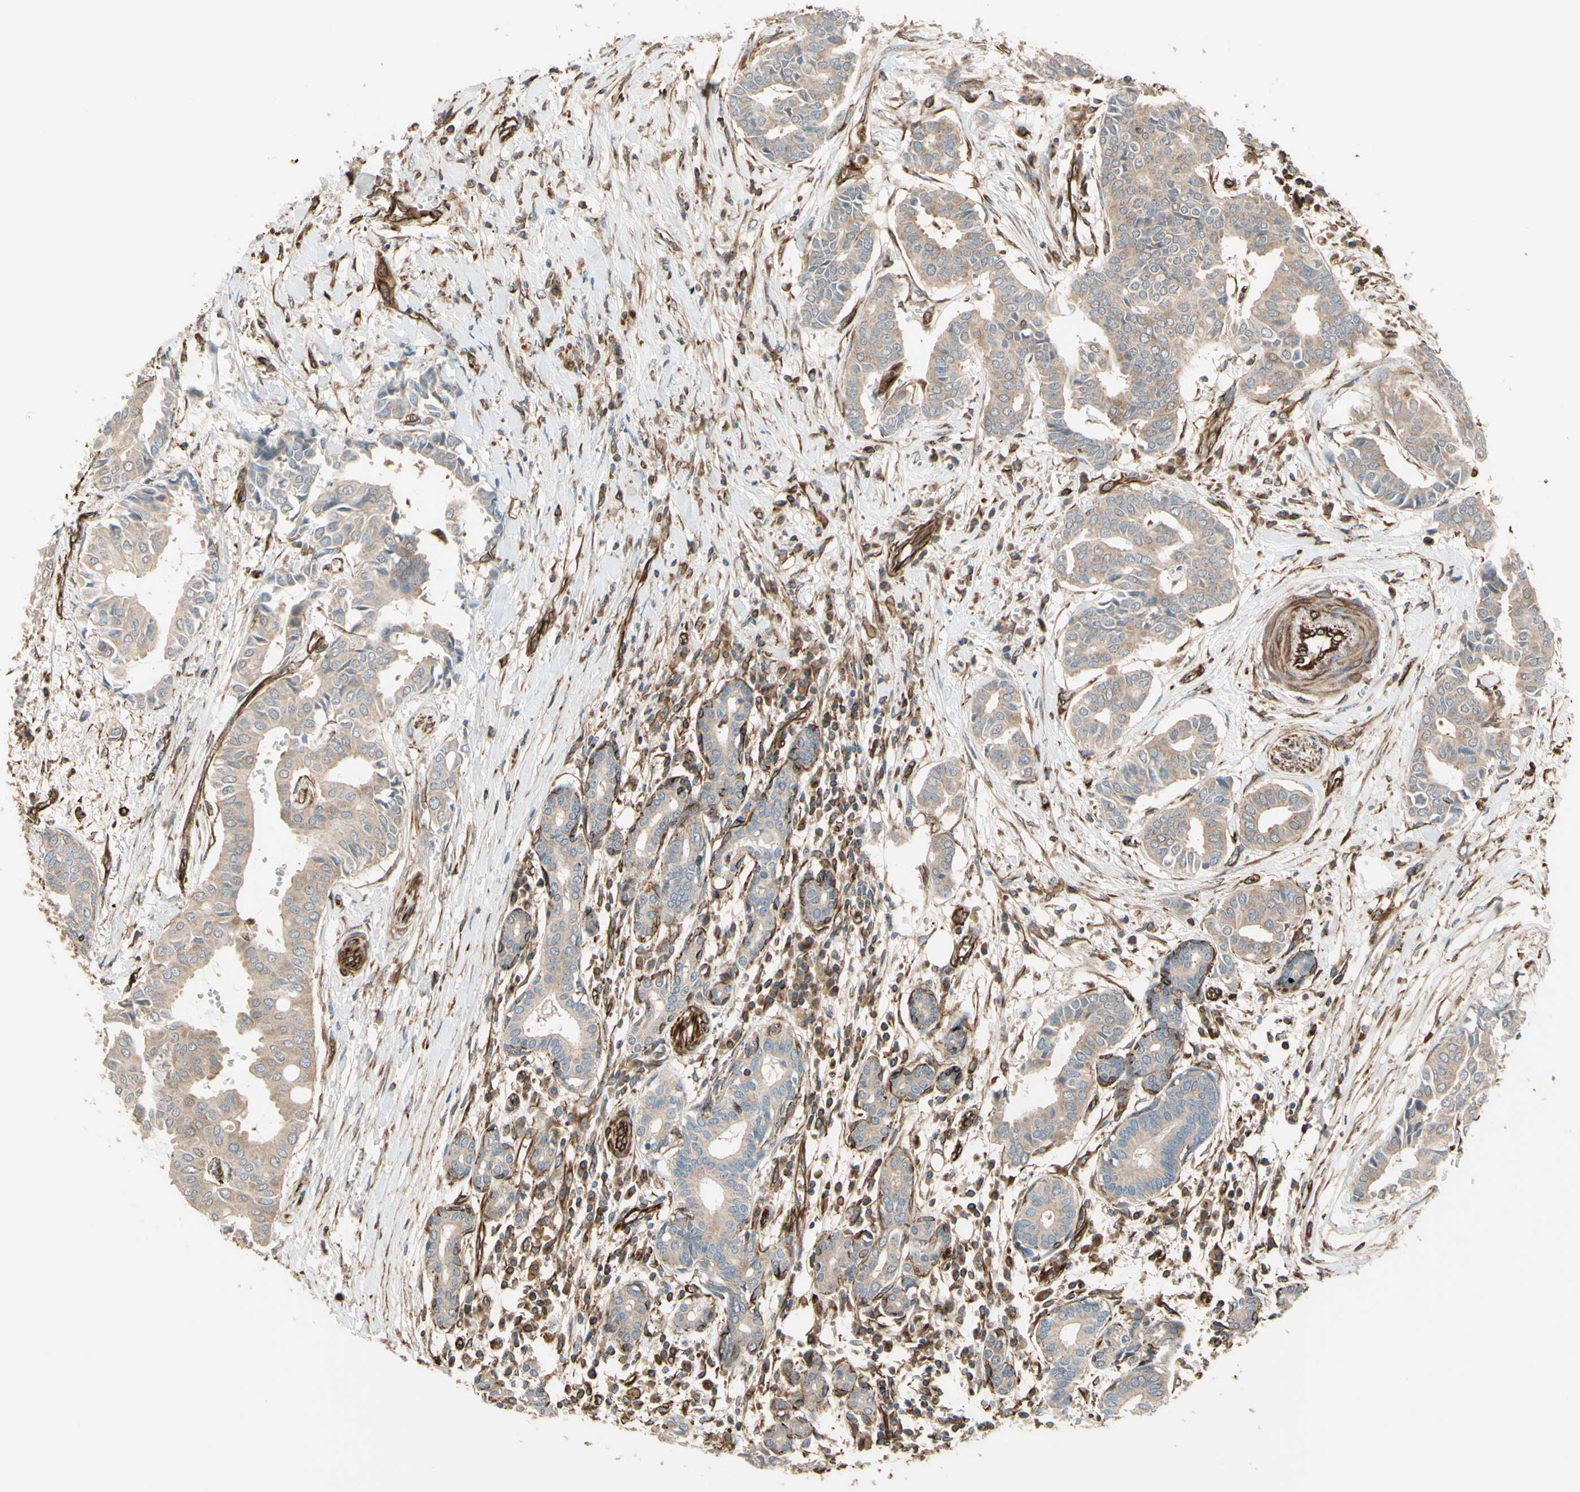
{"staining": {"intensity": "weak", "quantity": "25%-75%", "location": "cytoplasmic/membranous"}, "tissue": "head and neck cancer", "cell_type": "Tumor cells", "image_type": "cancer", "snomed": [{"axis": "morphology", "description": "Adenocarcinoma, NOS"}, {"axis": "topography", "description": "Salivary gland"}, {"axis": "topography", "description": "Head-Neck"}], "caption": "Immunohistochemistry of head and neck cancer (adenocarcinoma) shows low levels of weak cytoplasmic/membranous positivity in about 25%-75% of tumor cells. The protein is stained brown, and the nuclei are stained in blue (DAB (3,3'-diaminobenzidine) IHC with brightfield microscopy, high magnification).", "gene": "TRAF2", "patient": {"sex": "female", "age": 59}}